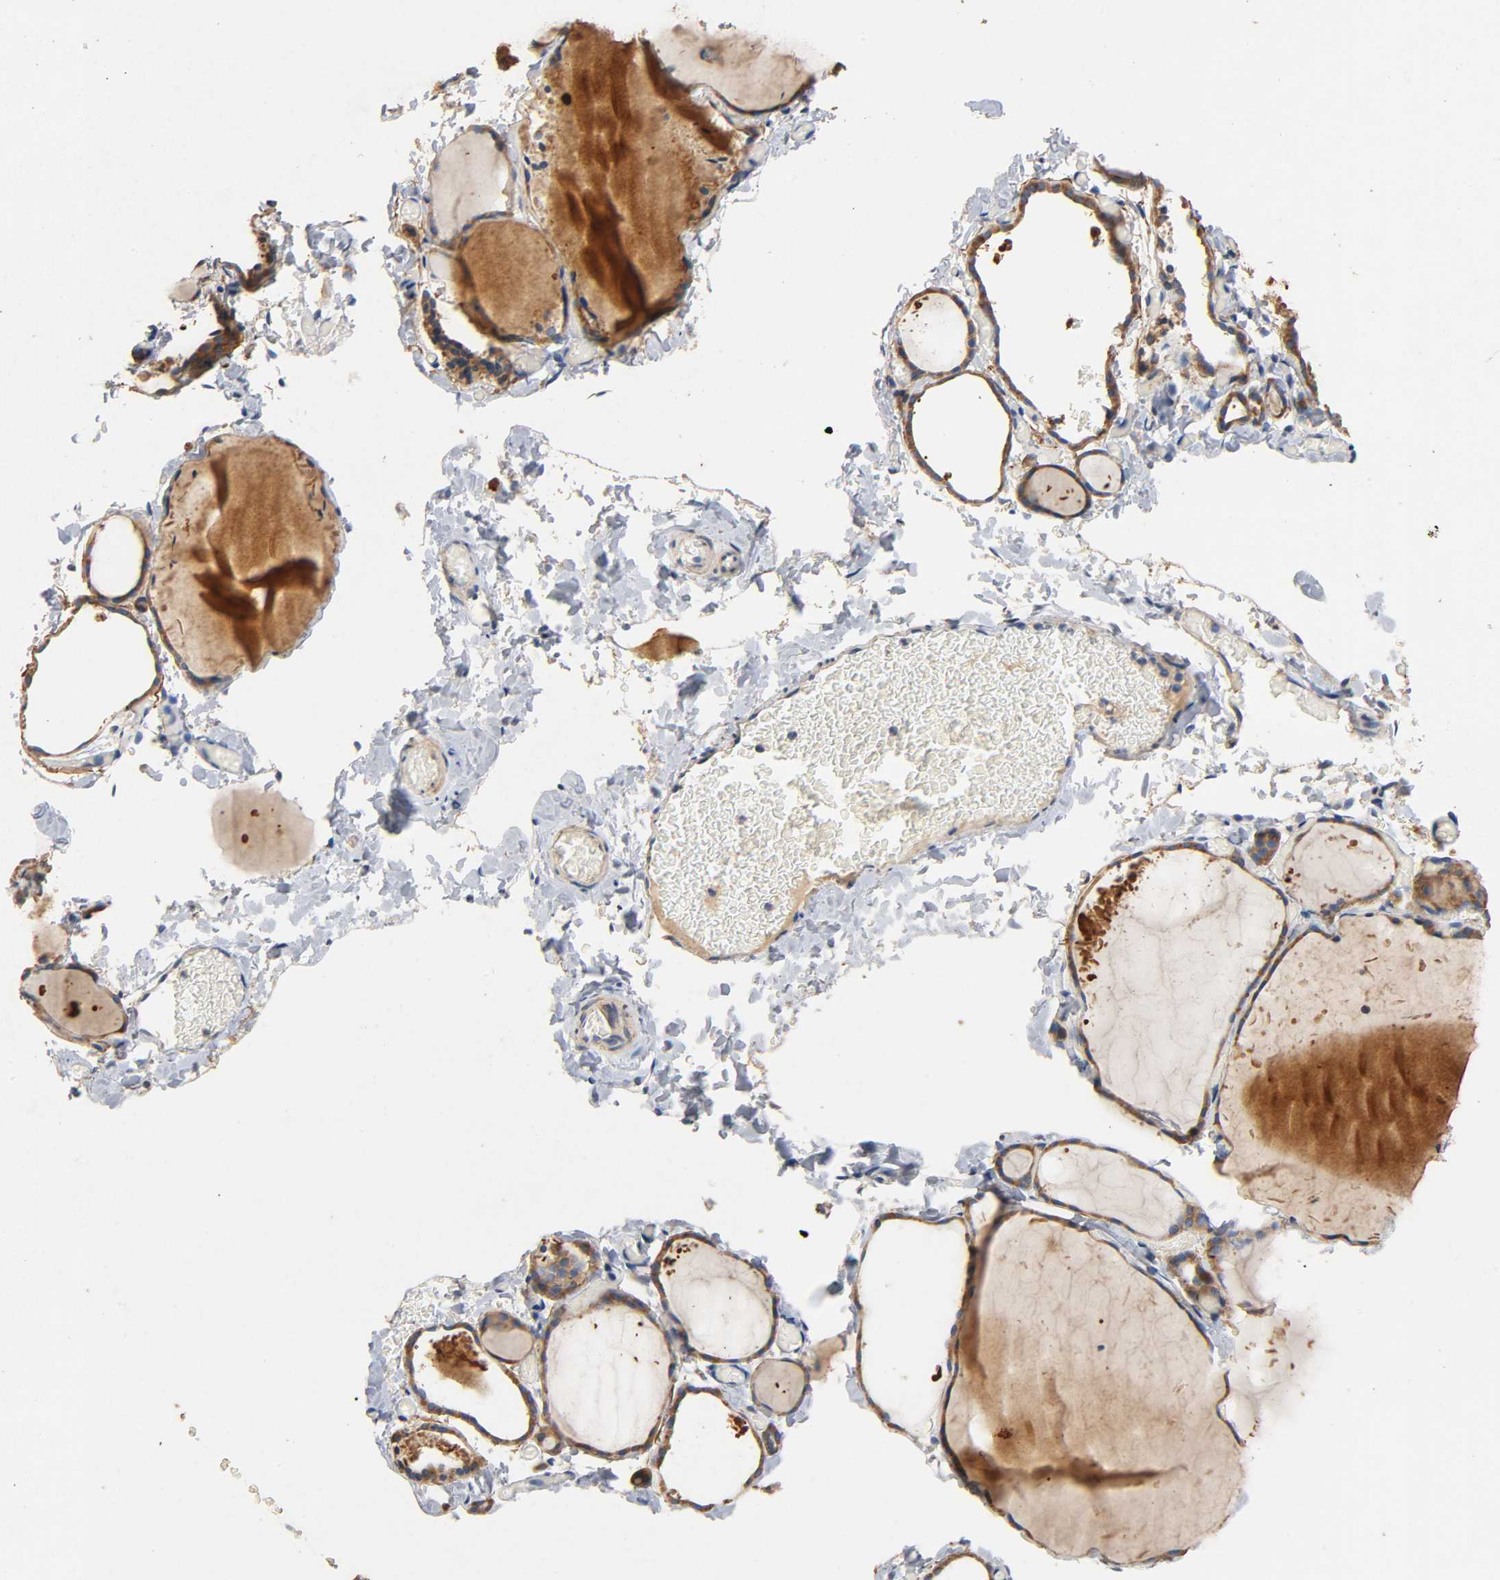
{"staining": {"intensity": "moderate", "quantity": ">75%", "location": "cytoplasmic/membranous"}, "tissue": "thyroid gland", "cell_type": "Glandular cells", "image_type": "normal", "snomed": [{"axis": "morphology", "description": "Normal tissue, NOS"}, {"axis": "topography", "description": "Thyroid gland"}], "caption": "Benign thyroid gland exhibits moderate cytoplasmic/membranous staining in approximately >75% of glandular cells, visualized by immunohistochemistry. (DAB (3,3'-diaminobenzidine) IHC with brightfield microscopy, high magnification).", "gene": "NDUFS3", "patient": {"sex": "female", "age": 22}}